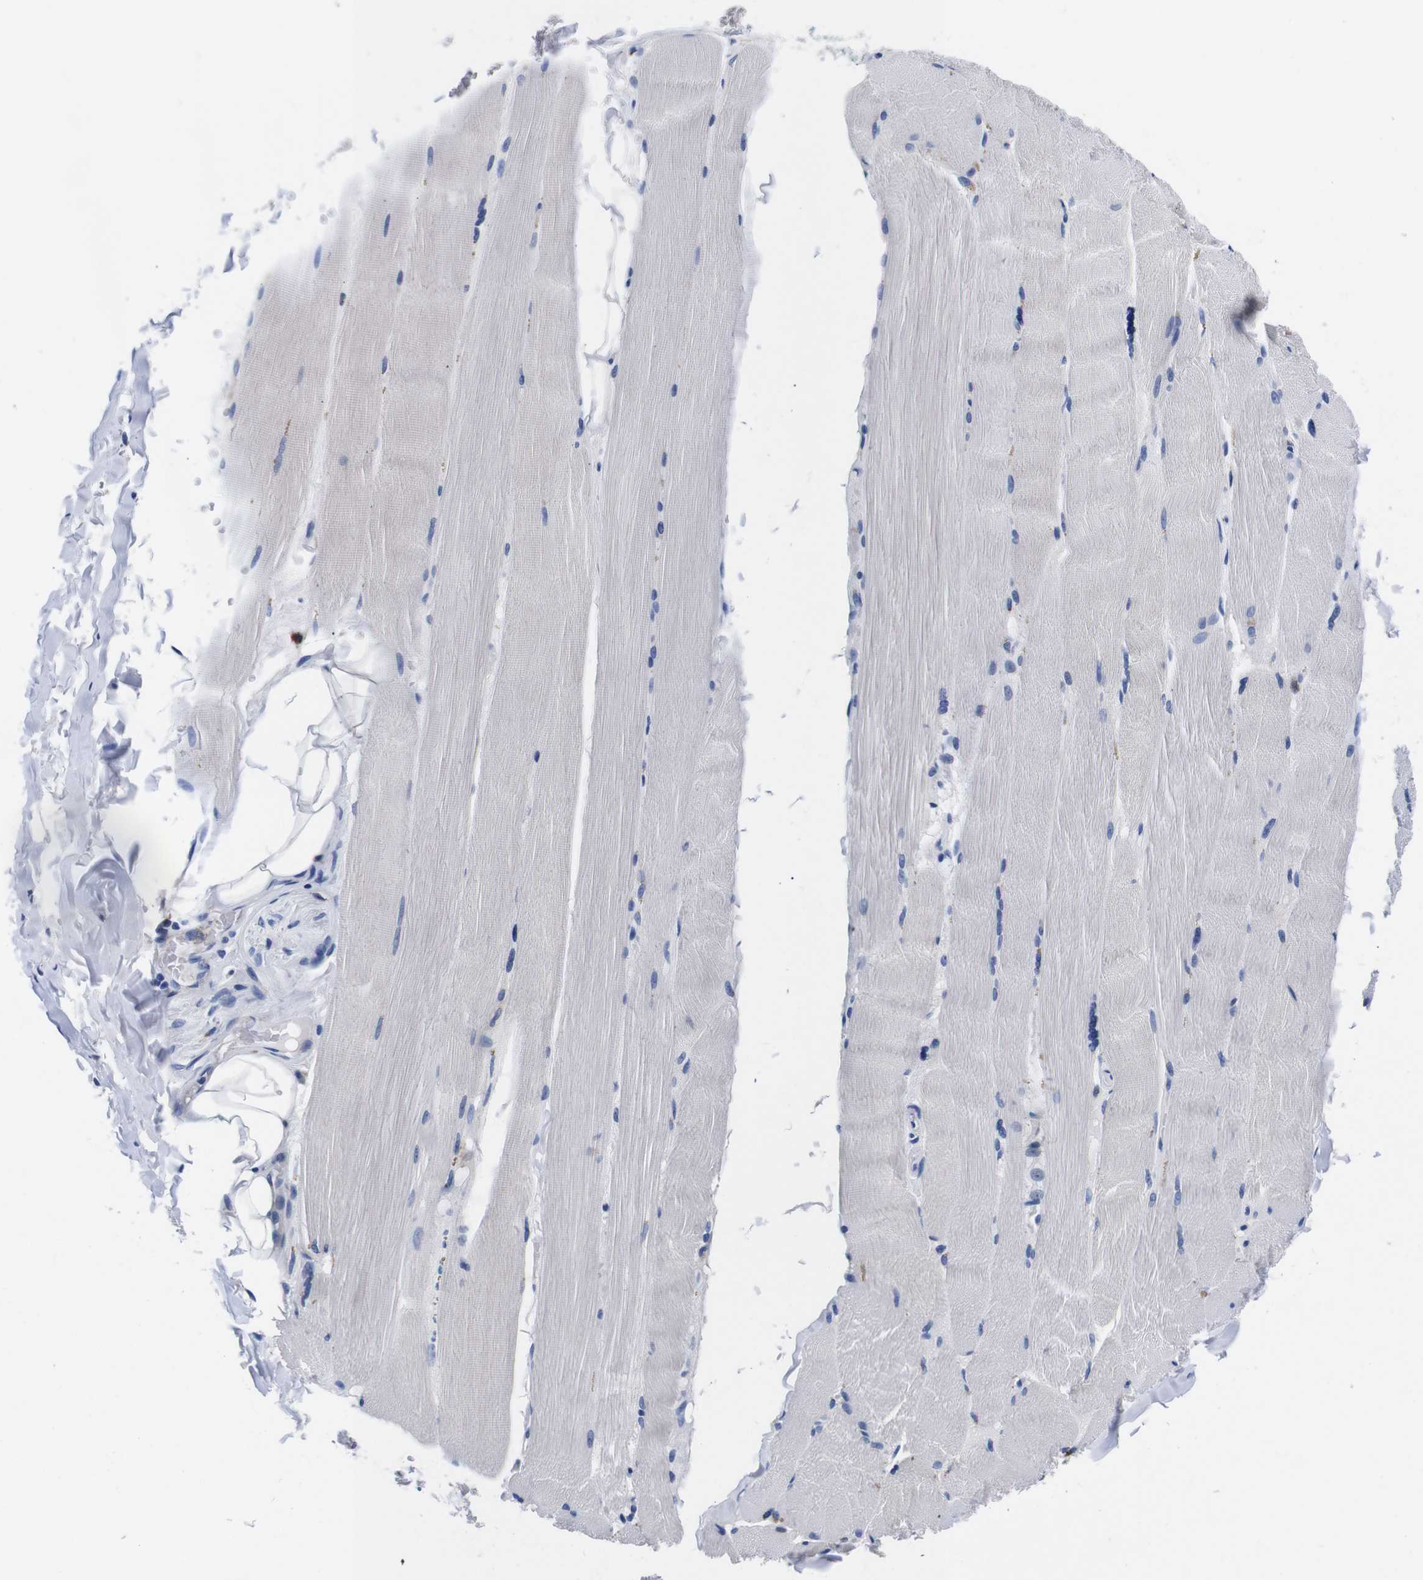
{"staining": {"intensity": "negative", "quantity": "none", "location": "none"}, "tissue": "skeletal muscle", "cell_type": "Myocytes", "image_type": "normal", "snomed": [{"axis": "morphology", "description": "Normal tissue, NOS"}, {"axis": "topography", "description": "Skin"}, {"axis": "topography", "description": "Skeletal muscle"}], "caption": "Skeletal muscle stained for a protein using immunohistochemistry (IHC) reveals no staining myocytes.", "gene": "ENSG00000248993", "patient": {"sex": "male", "age": 83}}